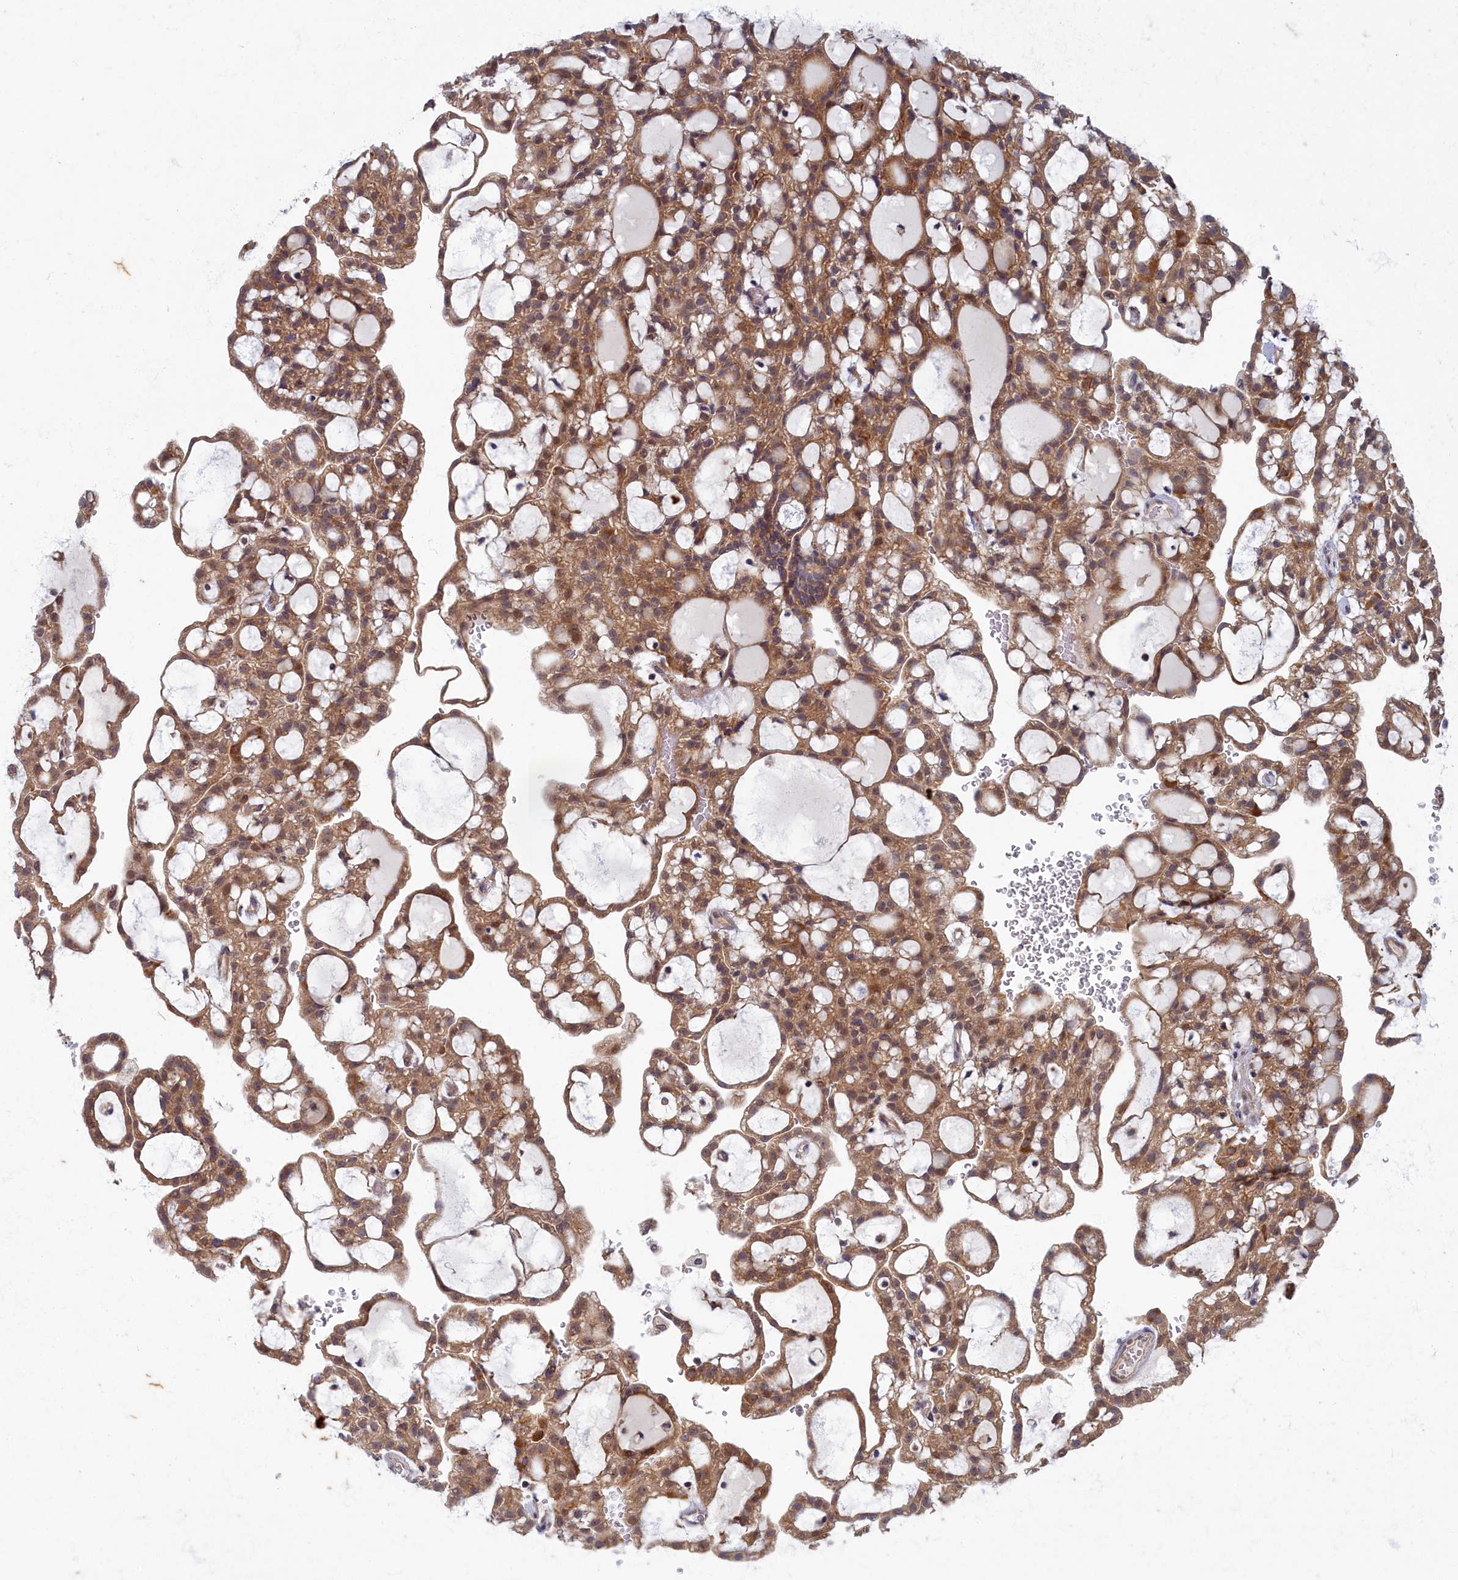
{"staining": {"intensity": "moderate", "quantity": ">75%", "location": "cytoplasmic/membranous,nuclear"}, "tissue": "renal cancer", "cell_type": "Tumor cells", "image_type": "cancer", "snomed": [{"axis": "morphology", "description": "Adenocarcinoma, NOS"}, {"axis": "topography", "description": "Kidney"}], "caption": "Immunohistochemical staining of human adenocarcinoma (renal) shows medium levels of moderate cytoplasmic/membranous and nuclear protein positivity in approximately >75% of tumor cells.", "gene": "WDR59", "patient": {"sex": "male", "age": 63}}